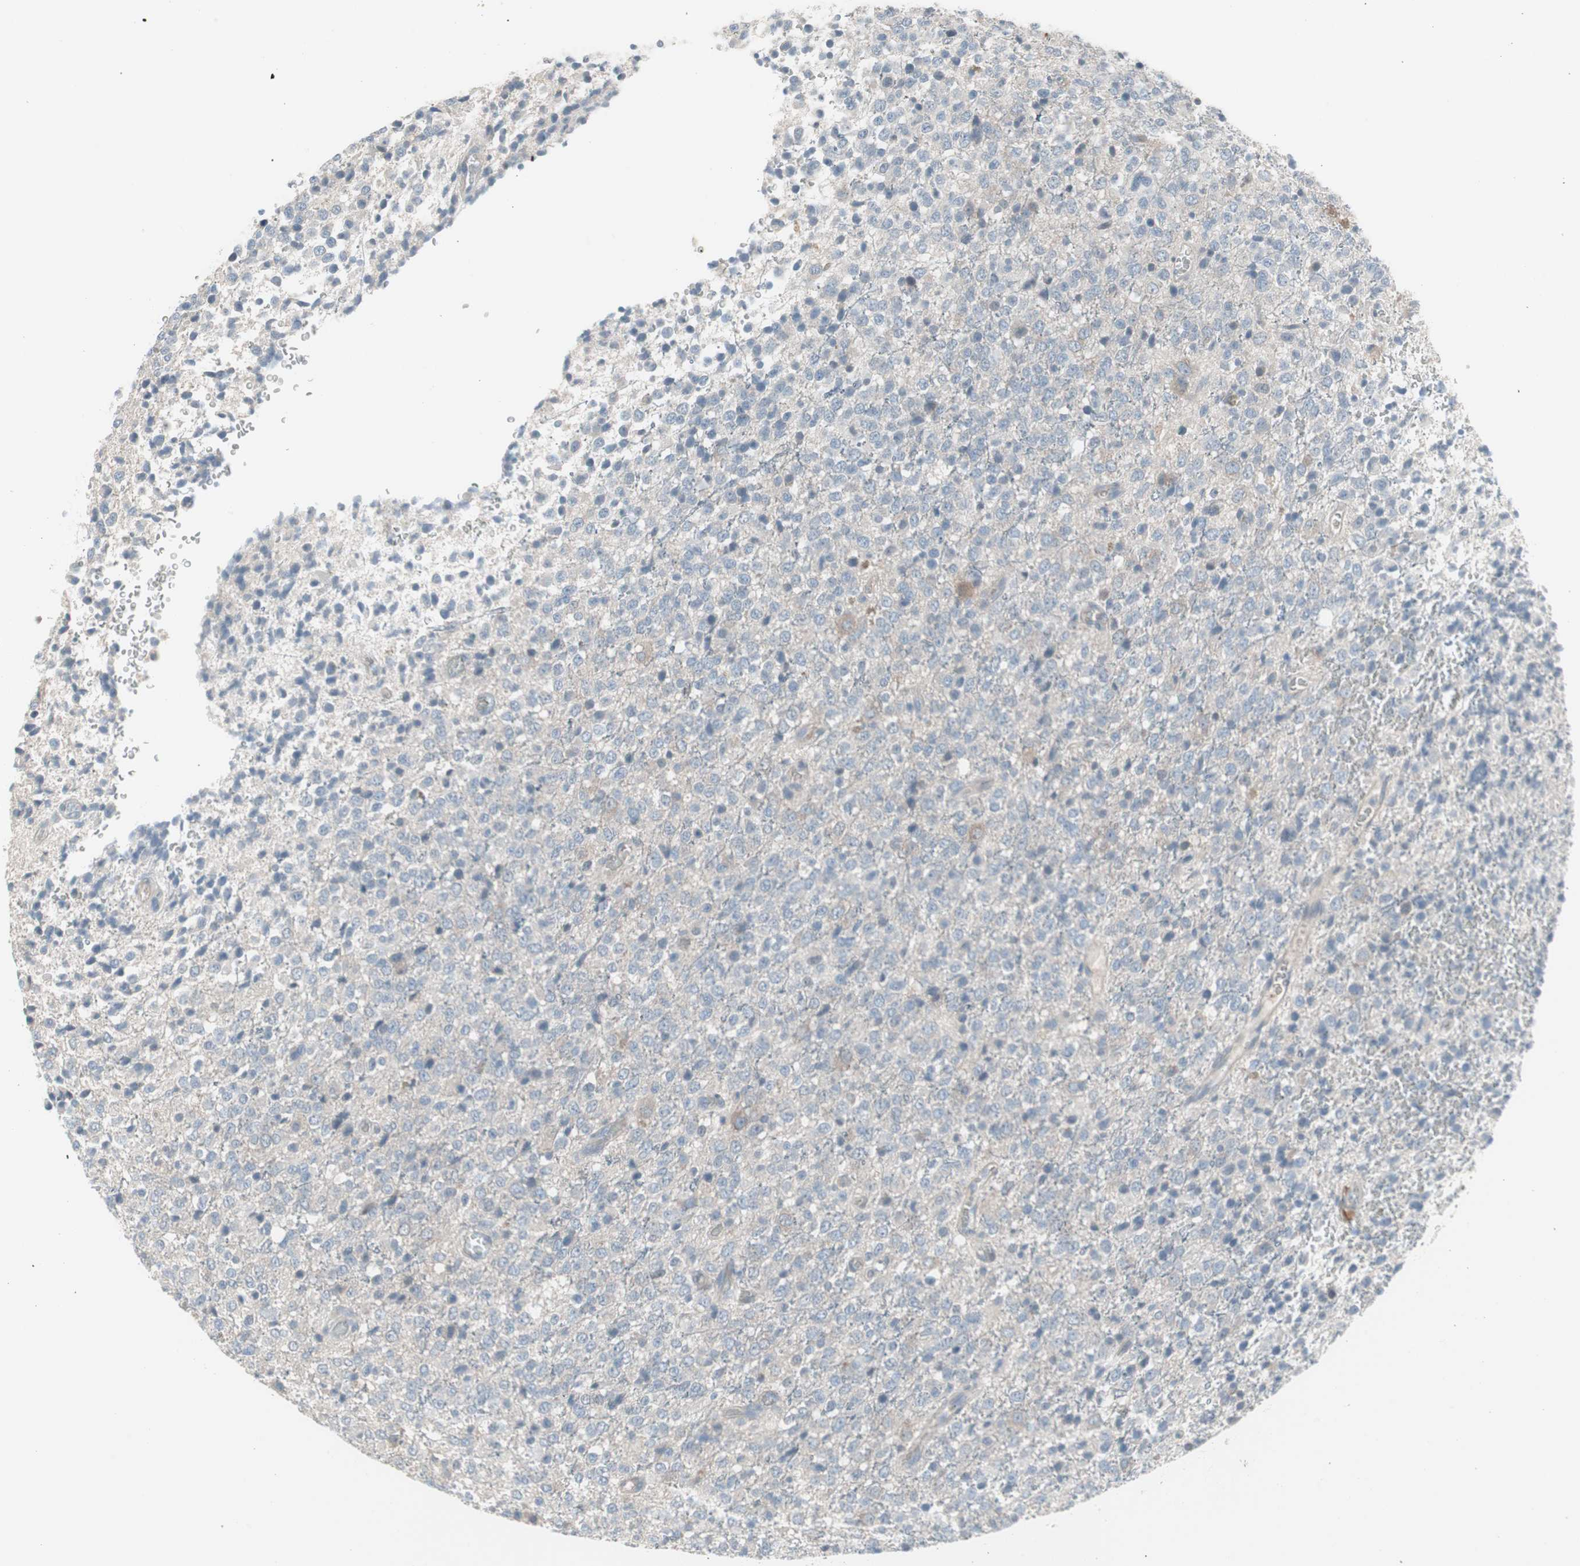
{"staining": {"intensity": "weak", "quantity": "<25%", "location": "cytoplasmic/membranous"}, "tissue": "glioma", "cell_type": "Tumor cells", "image_type": "cancer", "snomed": [{"axis": "morphology", "description": "Glioma, malignant, High grade"}, {"axis": "topography", "description": "pancreas cauda"}], "caption": "Immunohistochemistry (IHC) histopathology image of neoplastic tissue: human malignant high-grade glioma stained with DAB reveals no significant protein expression in tumor cells.", "gene": "ZSCAN32", "patient": {"sex": "male", "age": 60}}